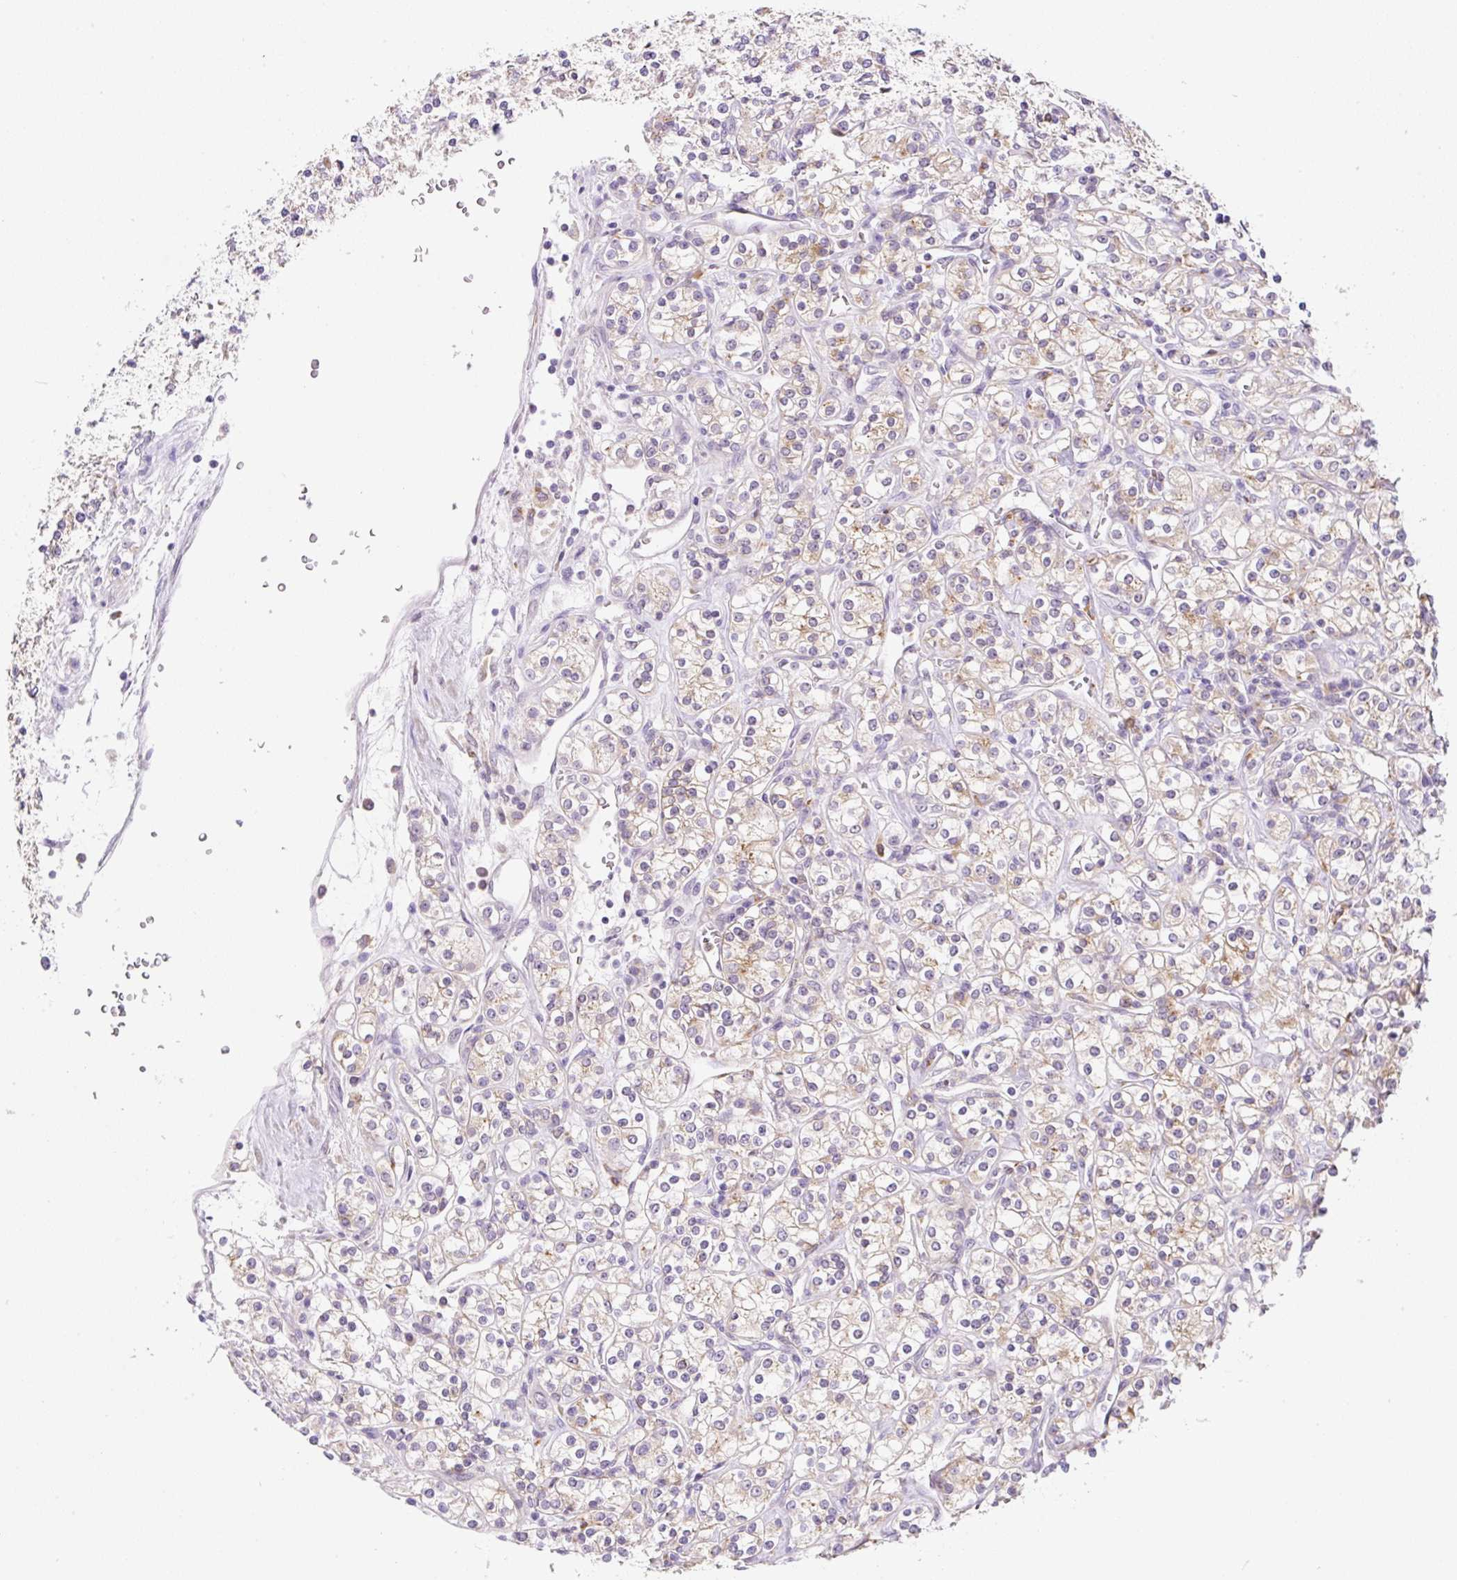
{"staining": {"intensity": "negative", "quantity": "none", "location": "none"}, "tissue": "renal cancer", "cell_type": "Tumor cells", "image_type": "cancer", "snomed": [{"axis": "morphology", "description": "Adenocarcinoma, NOS"}, {"axis": "topography", "description": "Kidney"}], "caption": "Immunohistochemistry micrograph of human renal cancer stained for a protein (brown), which displays no expression in tumor cells.", "gene": "CEBPZOS", "patient": {"sex": "male", "age": 77}}